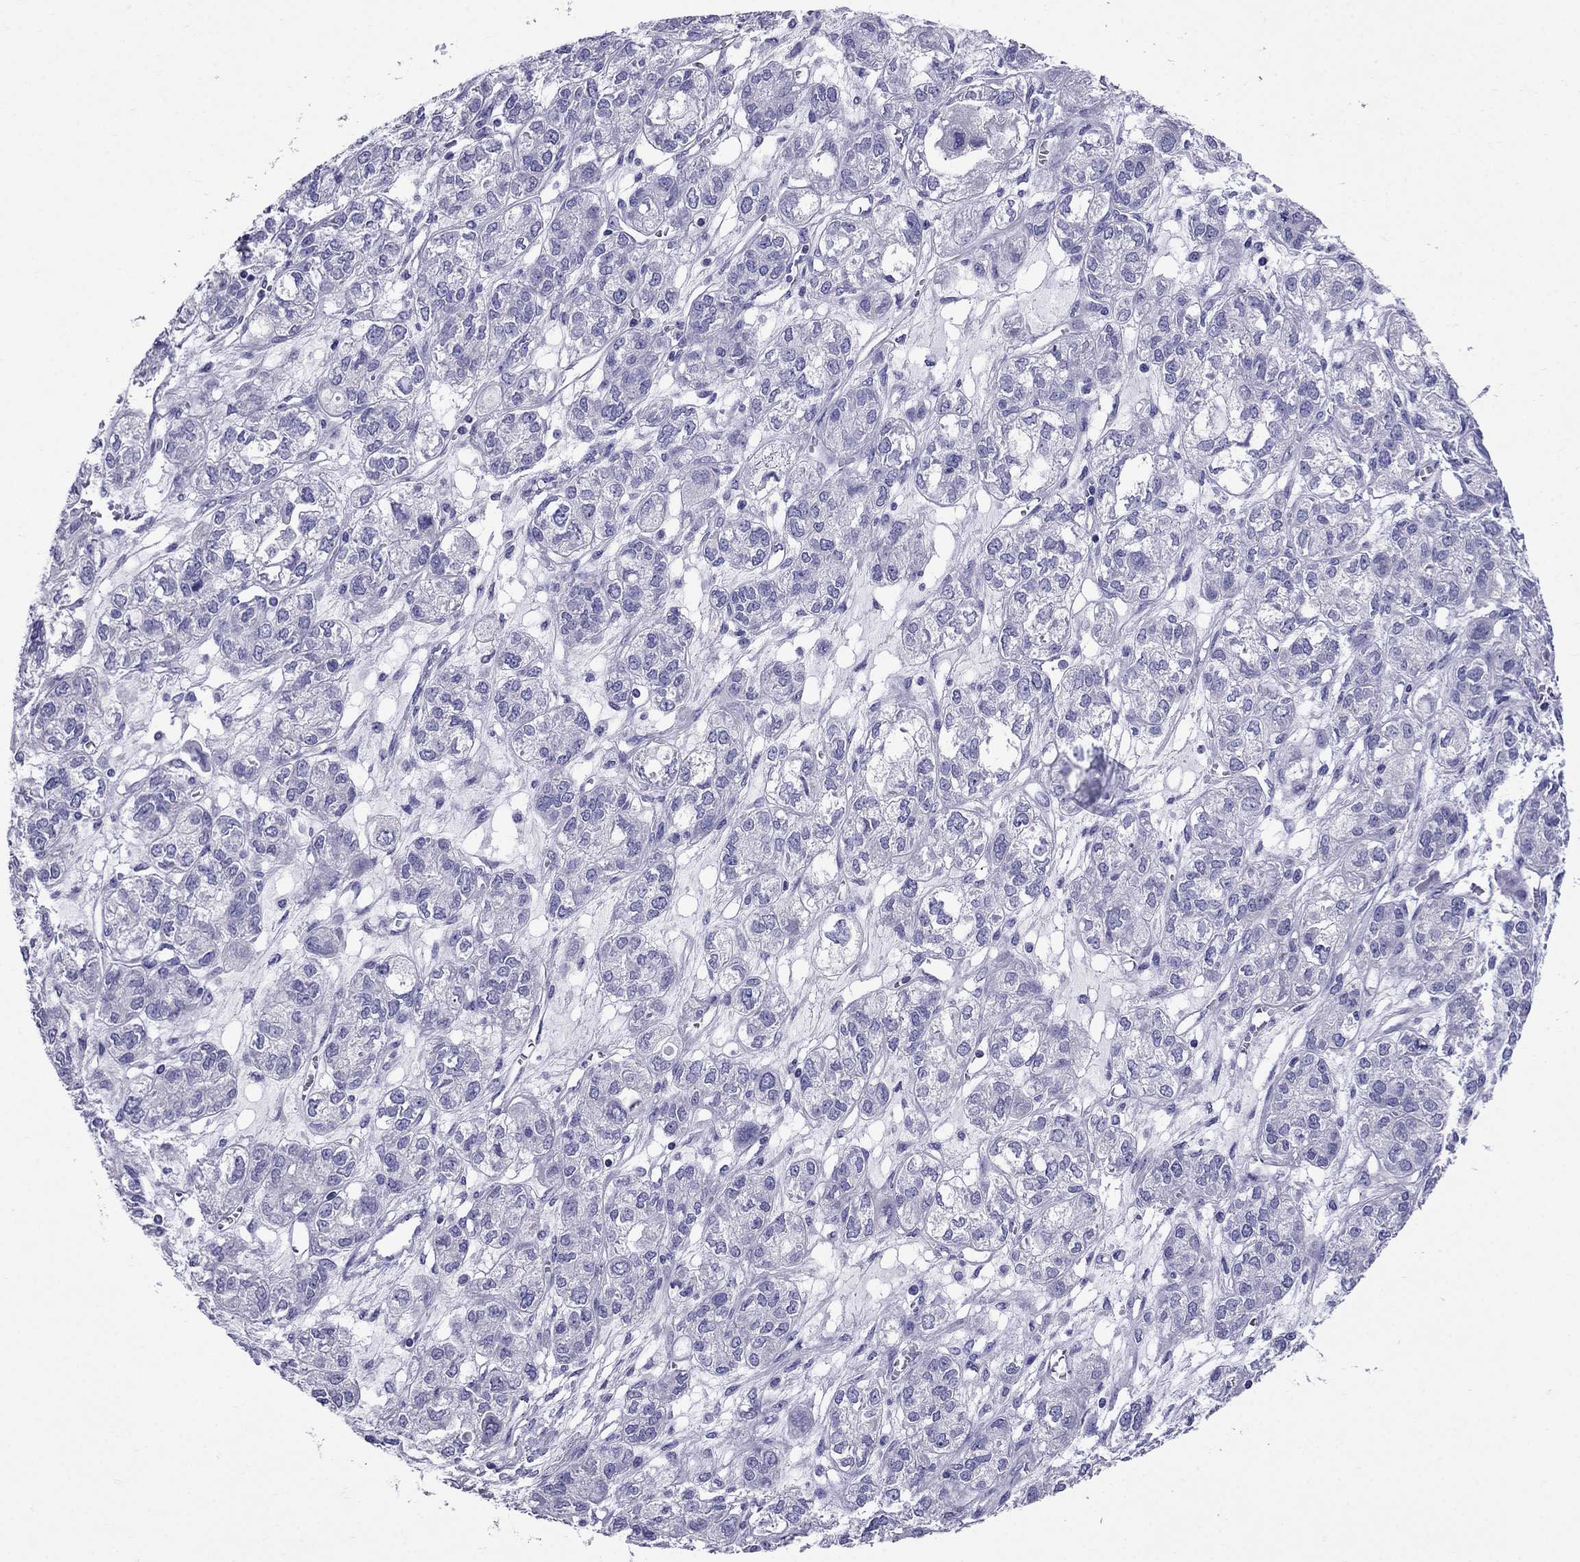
{"staining": {"intensity": "negative", "quantity": "none", "location": "none"}, "tissue": "ovarian cancer", "cell_type": "Tumor cells", "image_type": "cancer", "snomed": [{"axis": "morphology", "description": "Carcinoma, endometroid"}, {"axis": "topography", "description": "Ovary"}], "caption": "The immunohistochemistry histopathology image has no significant expression in tumor cells of endometroid carcinoma (ovarian) tissue. The staining was performed using DAB to visualize the protein expression in brown, while the nuclei were stained in blue with hematoxylin (Magnification: 20x).", "gene": "GPR50", "patient": {"sex": "female", "age": 64}}